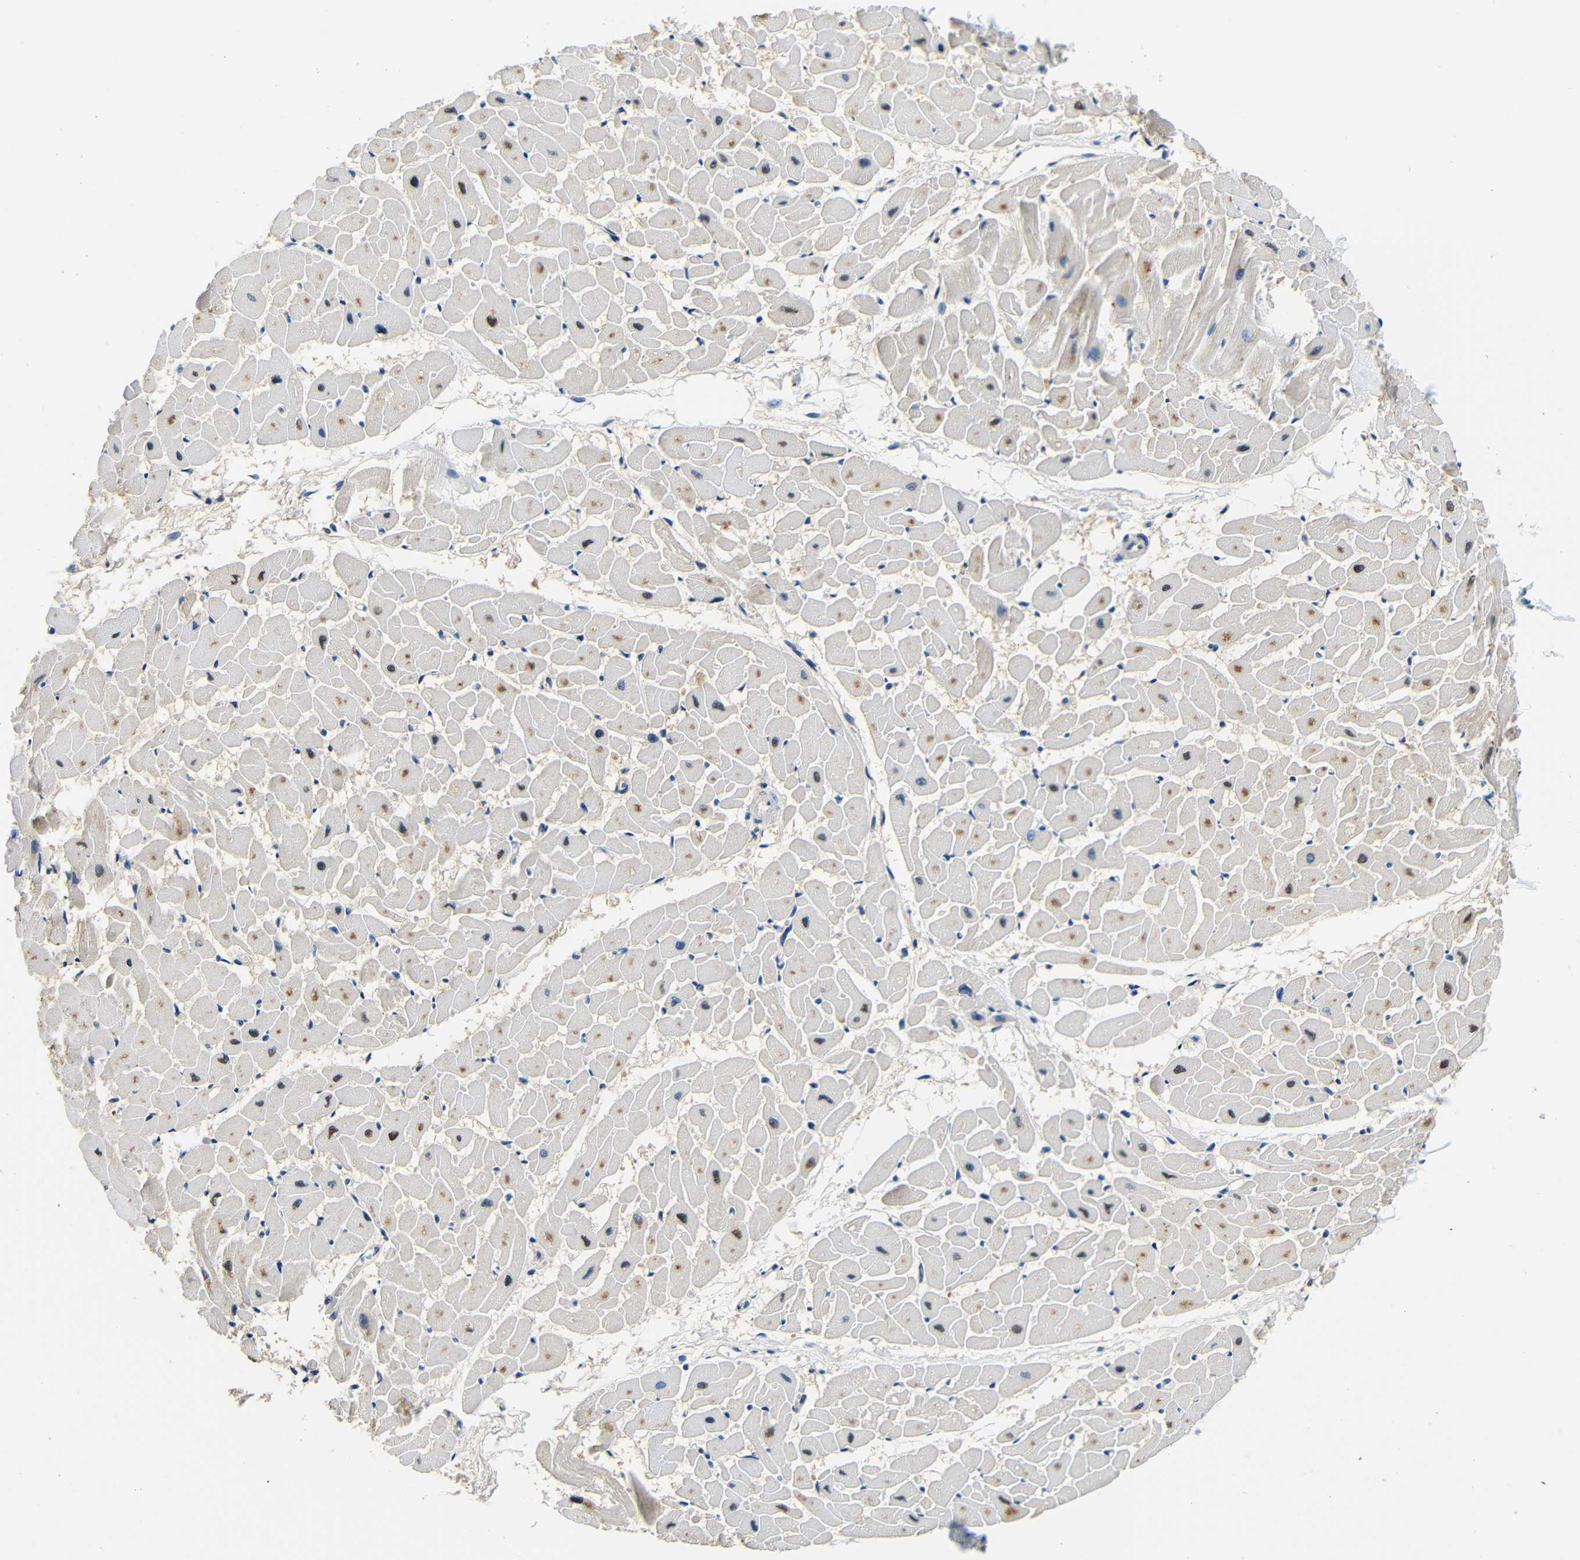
{"staining": {"intensity": "moderate", "quantity": "<25%", "location": "cytoplasmic/membranous"}, "tissue": "heart muscle", "cell_type": "Cardiomyocytes", "image_type": "normal", "snomed": [{"axis": "morphology", "description": "Normal tissue, NOS"}, {"axis": "topography", "description": "Heart"}], "caption": "About <25% of cardiomyocytes in normal heart muscle display moderate cytoplasmic/membranous protein staining as visualized by brown immunohistochemical staining.", "gene": "ADAP1", "patient": {"sex": "female", "age": 19}}